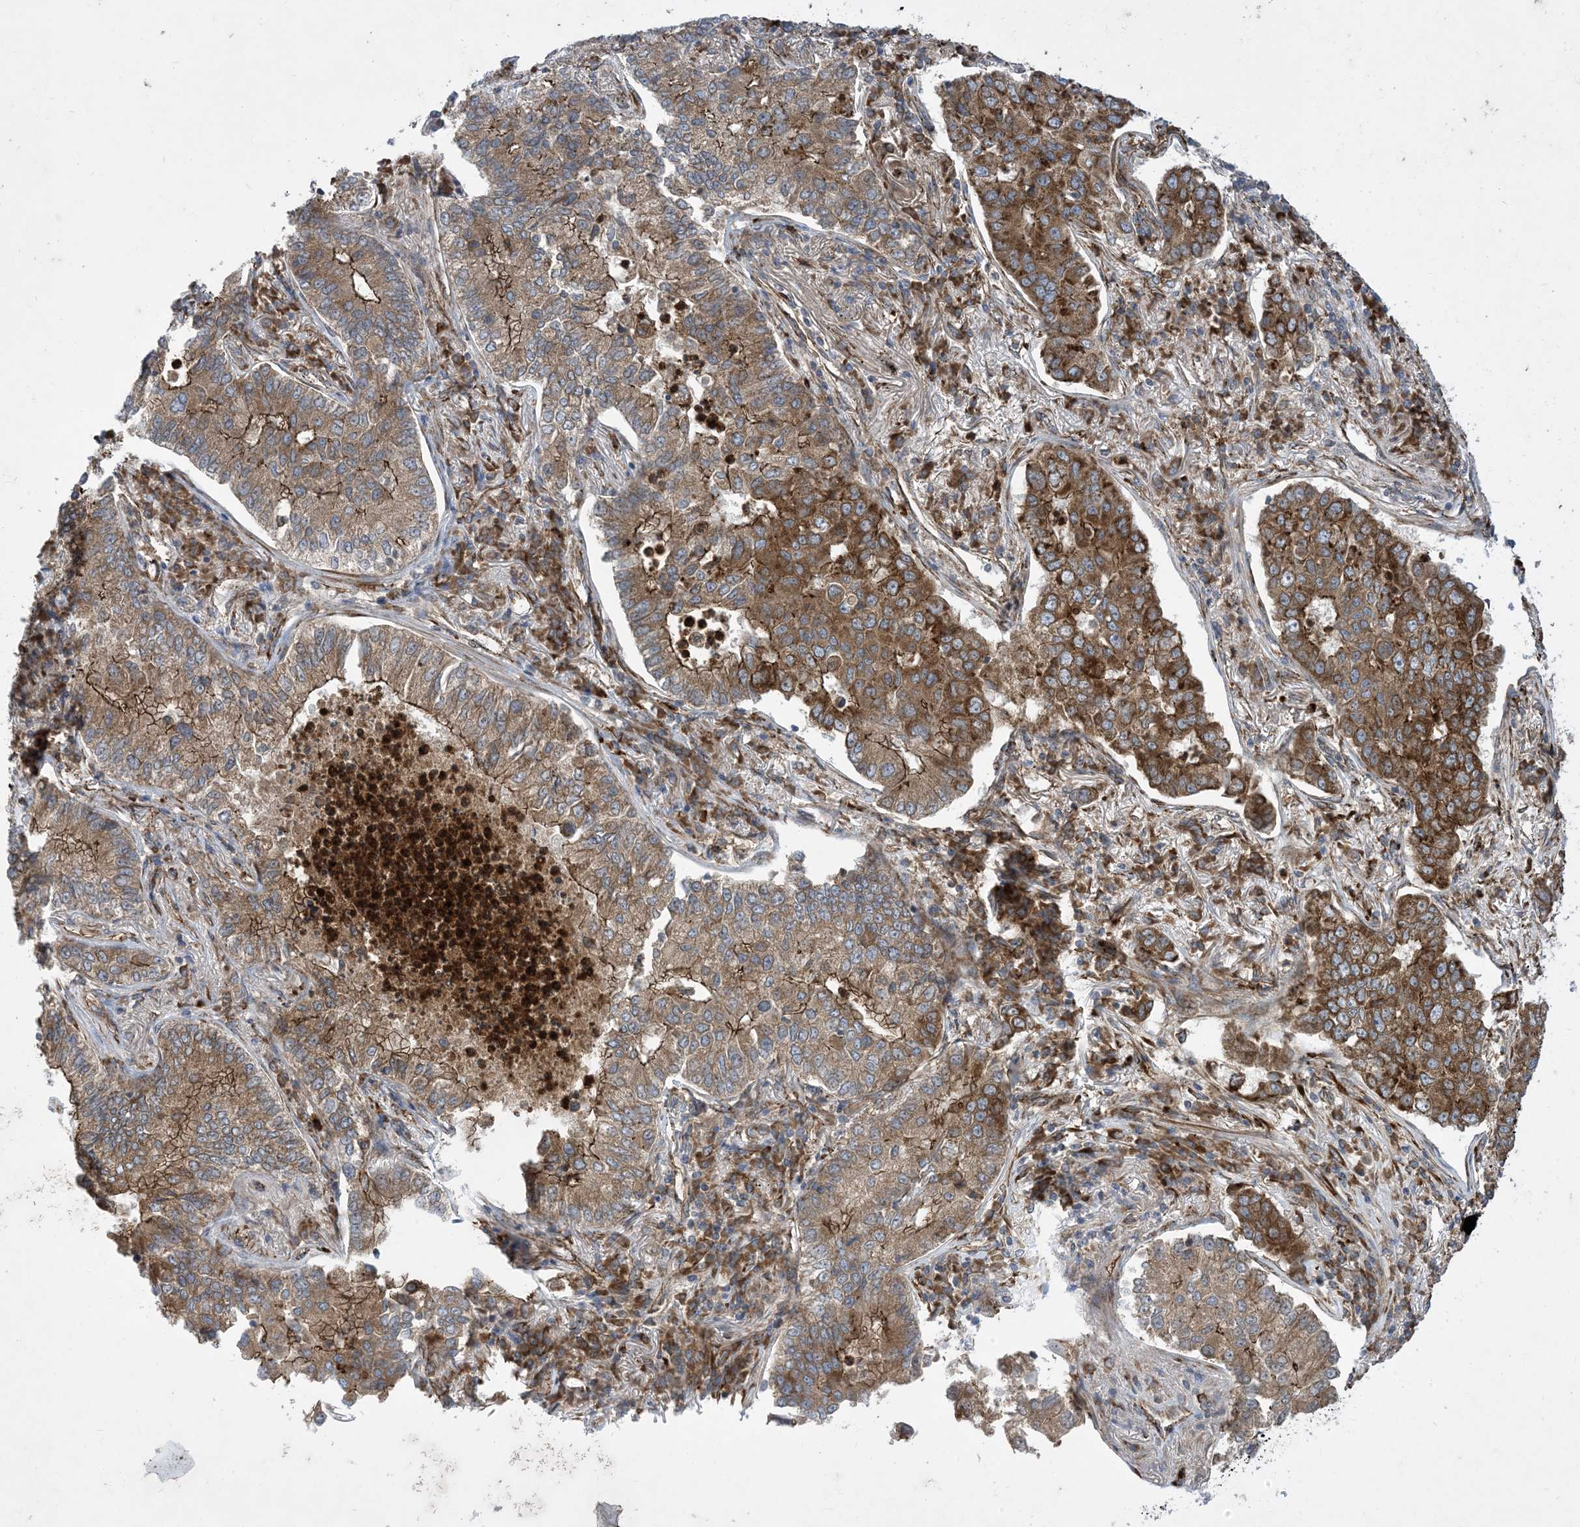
{"staining": {"intensity": "moderate", "quantity": ">75%", "location": "cytoplasmic/membranous"}, "tissue": "lung cancer", "cell_type": "Tumor cells", "image_type": "cancer", "snomed": [{"axis": "morphology", "description": "Adenocarcinoma, NOS"}, {"axis": "topography", "description": "Lung"}], "caption": "Immunohistochemistry (IHC) (DAB) staining of human lung cancer displays moderate cytoplasmic/membranous protein positivity in approximately >75% of tumor cells.", "gene": "OTOP1", "patient": {"sex": "male", "age": 49}}